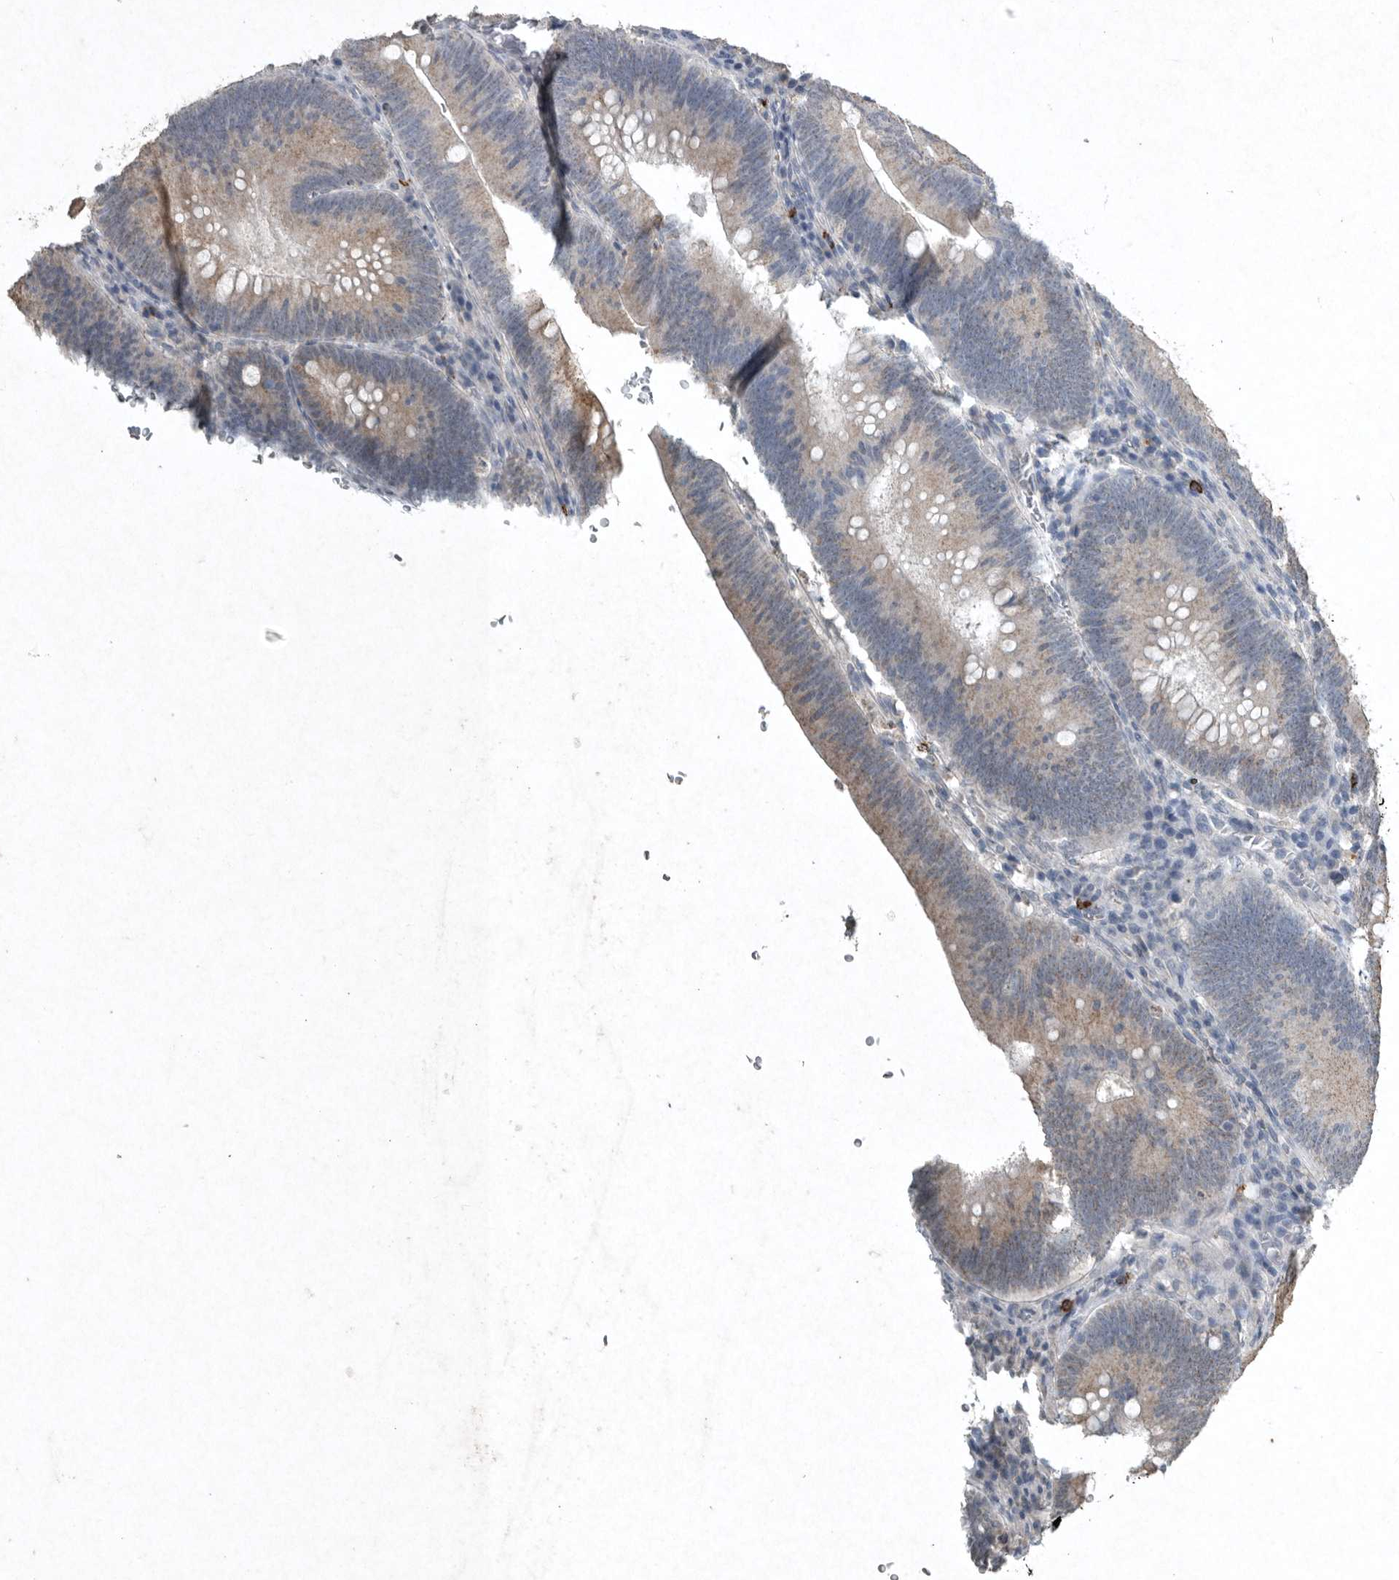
{"staining": {"intensity": "weak", "quantity": "25%-75%", "location": "cytoplasmic/membranous"}, "tissue": "colorectal cancer", "cell_type": "Tumor cells", "image_type": "cancer", "snomed": [{"axis": "morphology", "description": "Normal tissue, NOS"}, {"axis": "topography", "description": "Colon"}], "caption": "The image shows staining of colorectal cancer, revealing weak cytoplasmic/membranous protein staining (brown color) within tumor cells.", "gene": "IL20", "patient": {"sex": "female", "age": 82}}